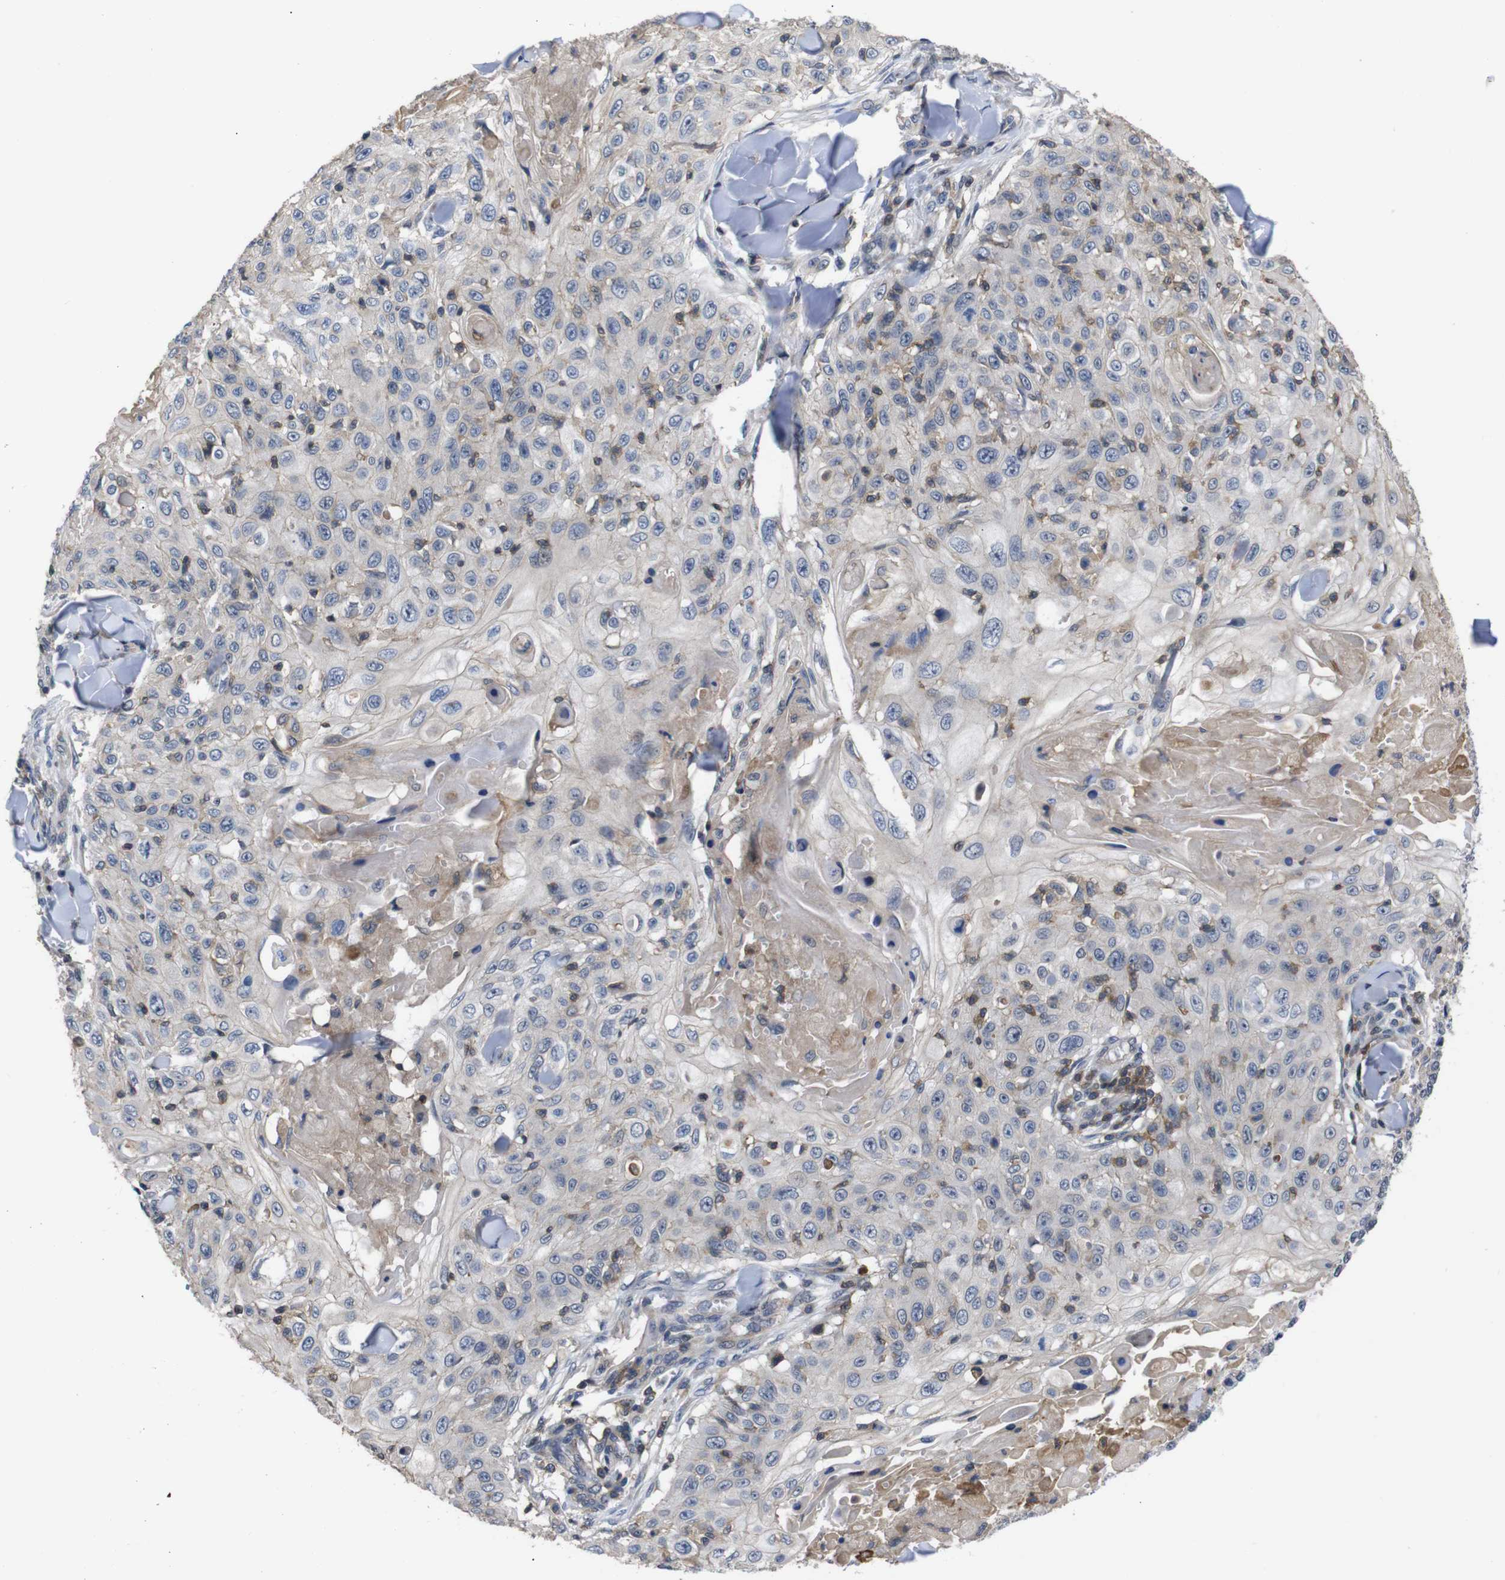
{"staining": {"intensity": "weak", "quantity": "<25%", "location": "cytoplasmic/membranous"}, "tissue": "skin cancer", "cell_type": "Tumor cells", "image_type": "cancer", "snomed": [{"axis": "morphology", "description": "Squamous cell carcinoma, NOS"}, {"axis": "topography", "description": "Skin"}], "caption": "Skin cancer was stained to show a protein in brown. There is no significant staining in tumor cells.", "gene": "BRWD3", "patient": {"sex": "male", "age": 86}}